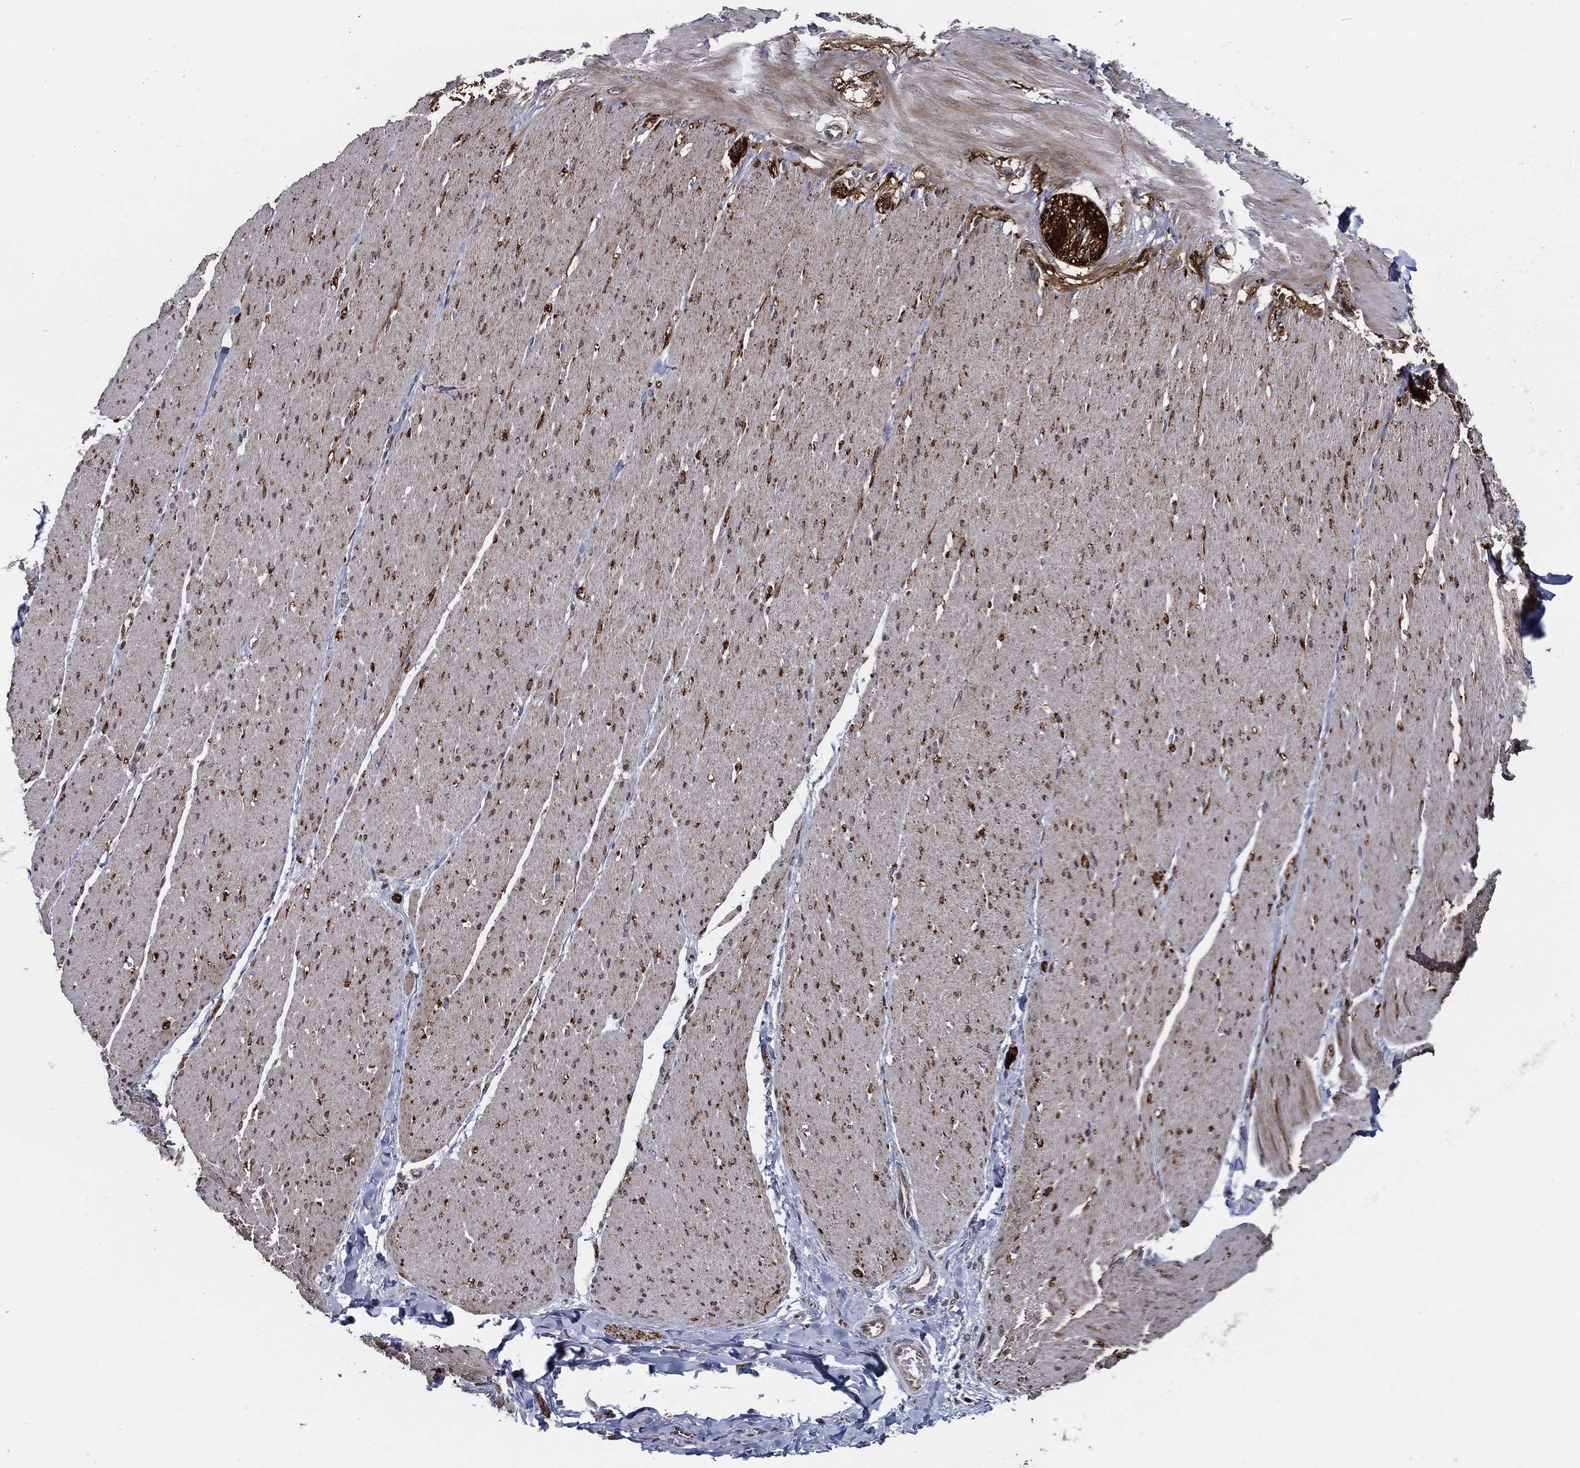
{"staining": {"intensity": "negative", "quantity": "none", "location": "none"}, "tissue": "soft tissue", "cell_type": "Fibroblasts", "image_type": "normal", "snomed": [{"axis": "morphology", "description": "Normal tissue, NOS"}, {"axis": "topography", "description": "Smooth muscle"}, {"axis": "topography", "description": "Duodenum"}, {"axis": "topography", "description": "Peripheral nerve tissue"}], "caption": "Immunohistochemistry (IHC) micrograph of unremarkable soft tissue stained for a protein (brown), which exhibits no positivity in fibroblasts. (DAB immunohistochemistry, high magnification).", "gene": "ARHGAP11A", "patient": {"sex": "female", "age": 61}}